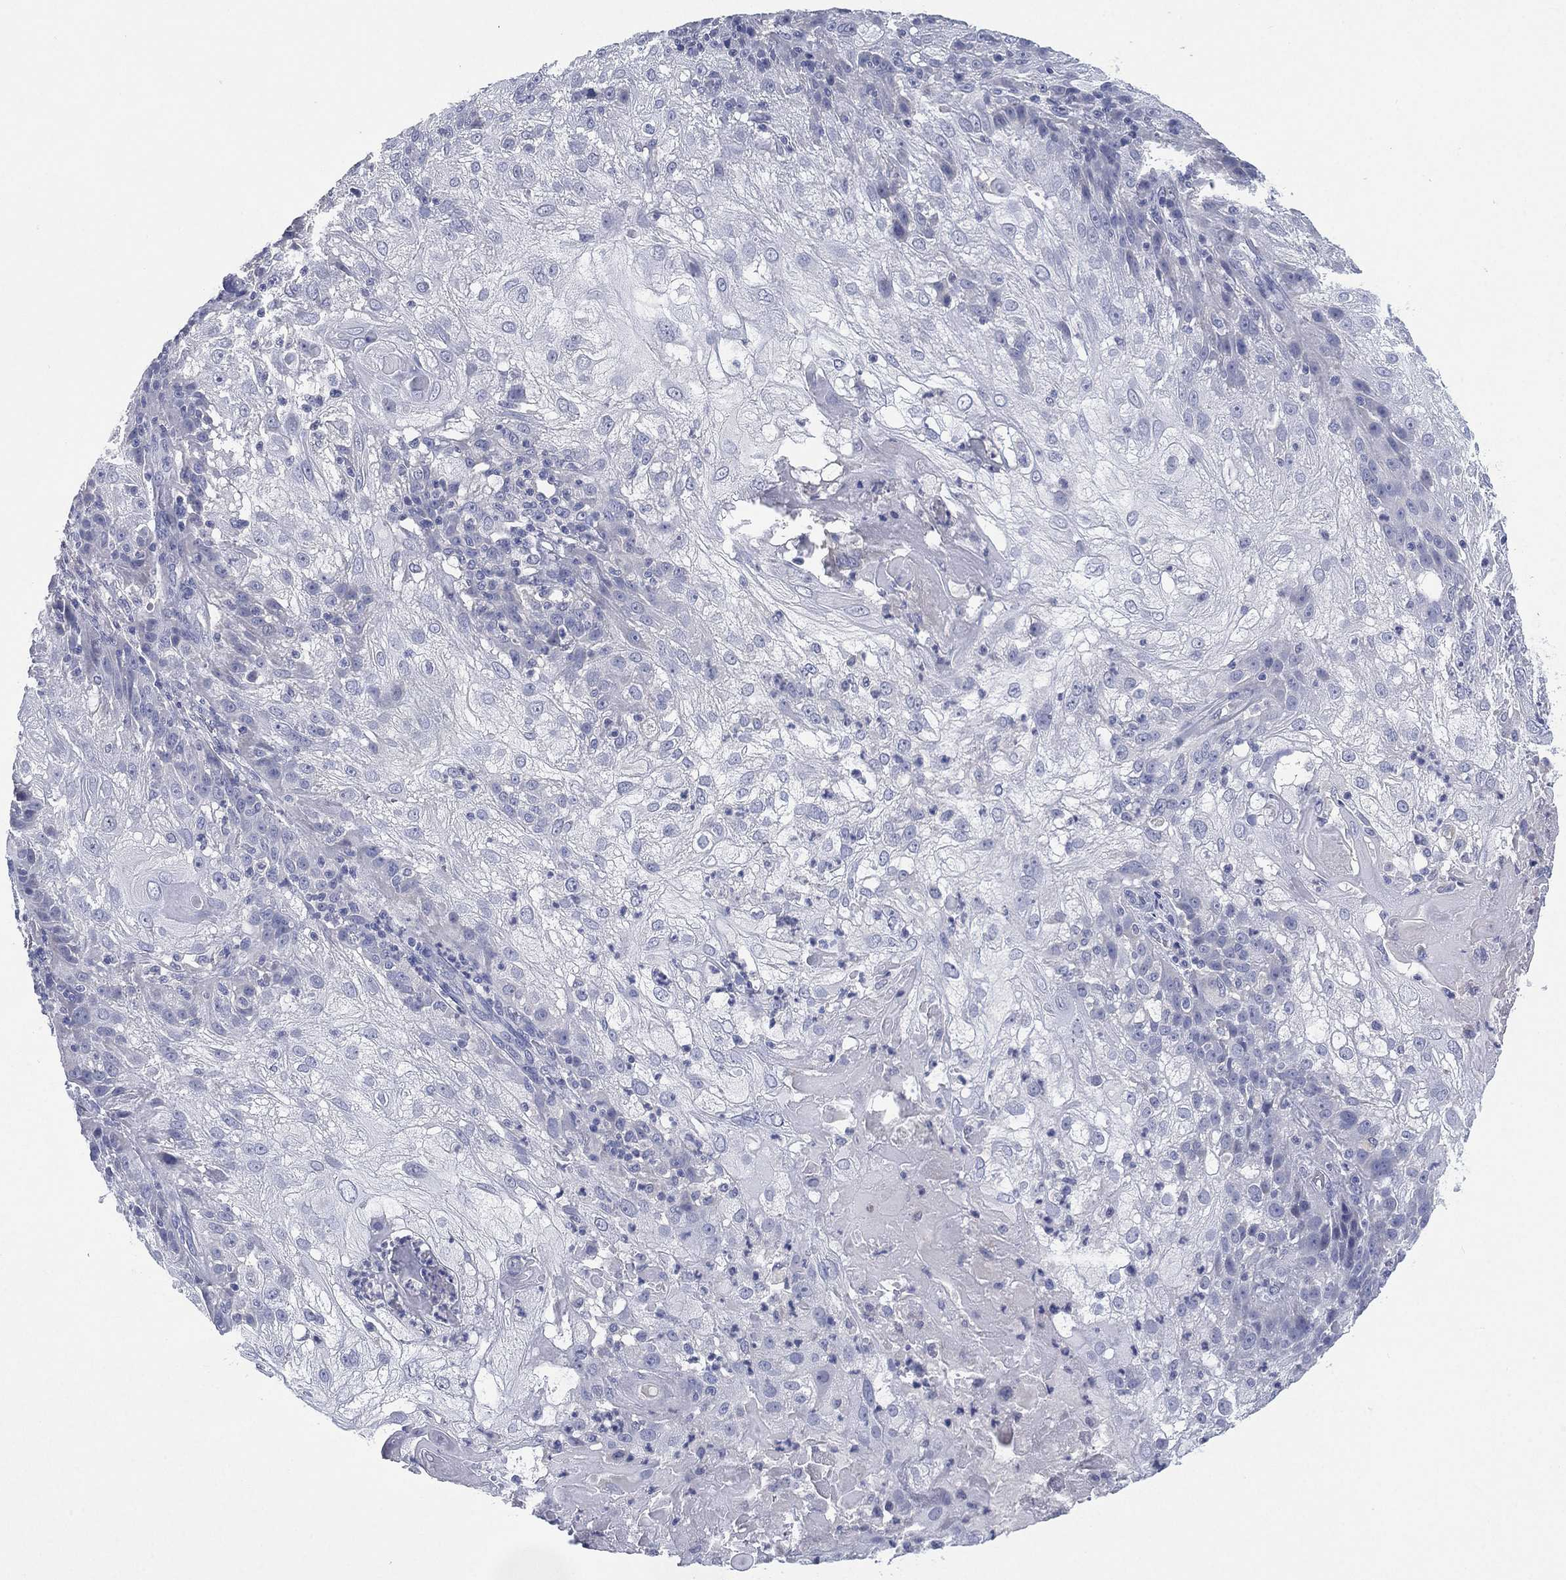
{"staining": {"intensity": "negative", "quantity": "none", "location": "none"}, "tissue": "skin cancer", "cell_type": "Tumor cells", "image_type": "cancer", "snomed": [{"axis": "morphology", "description": "Normal tissue, NOS"}, {"axis": "morphology", "description": "Squamous cell carcinoma, NOS"}, {"axis": "topography", "description": "Skin"}], "caption": "High magnification brightfield microscopy of skin cancer stained with DAB (brown) and counterstained with hematoxylin (blue): tumor cells show no significant staining.", "gene": "KRT35", "patient": {"sex": "female", "age": 83}}